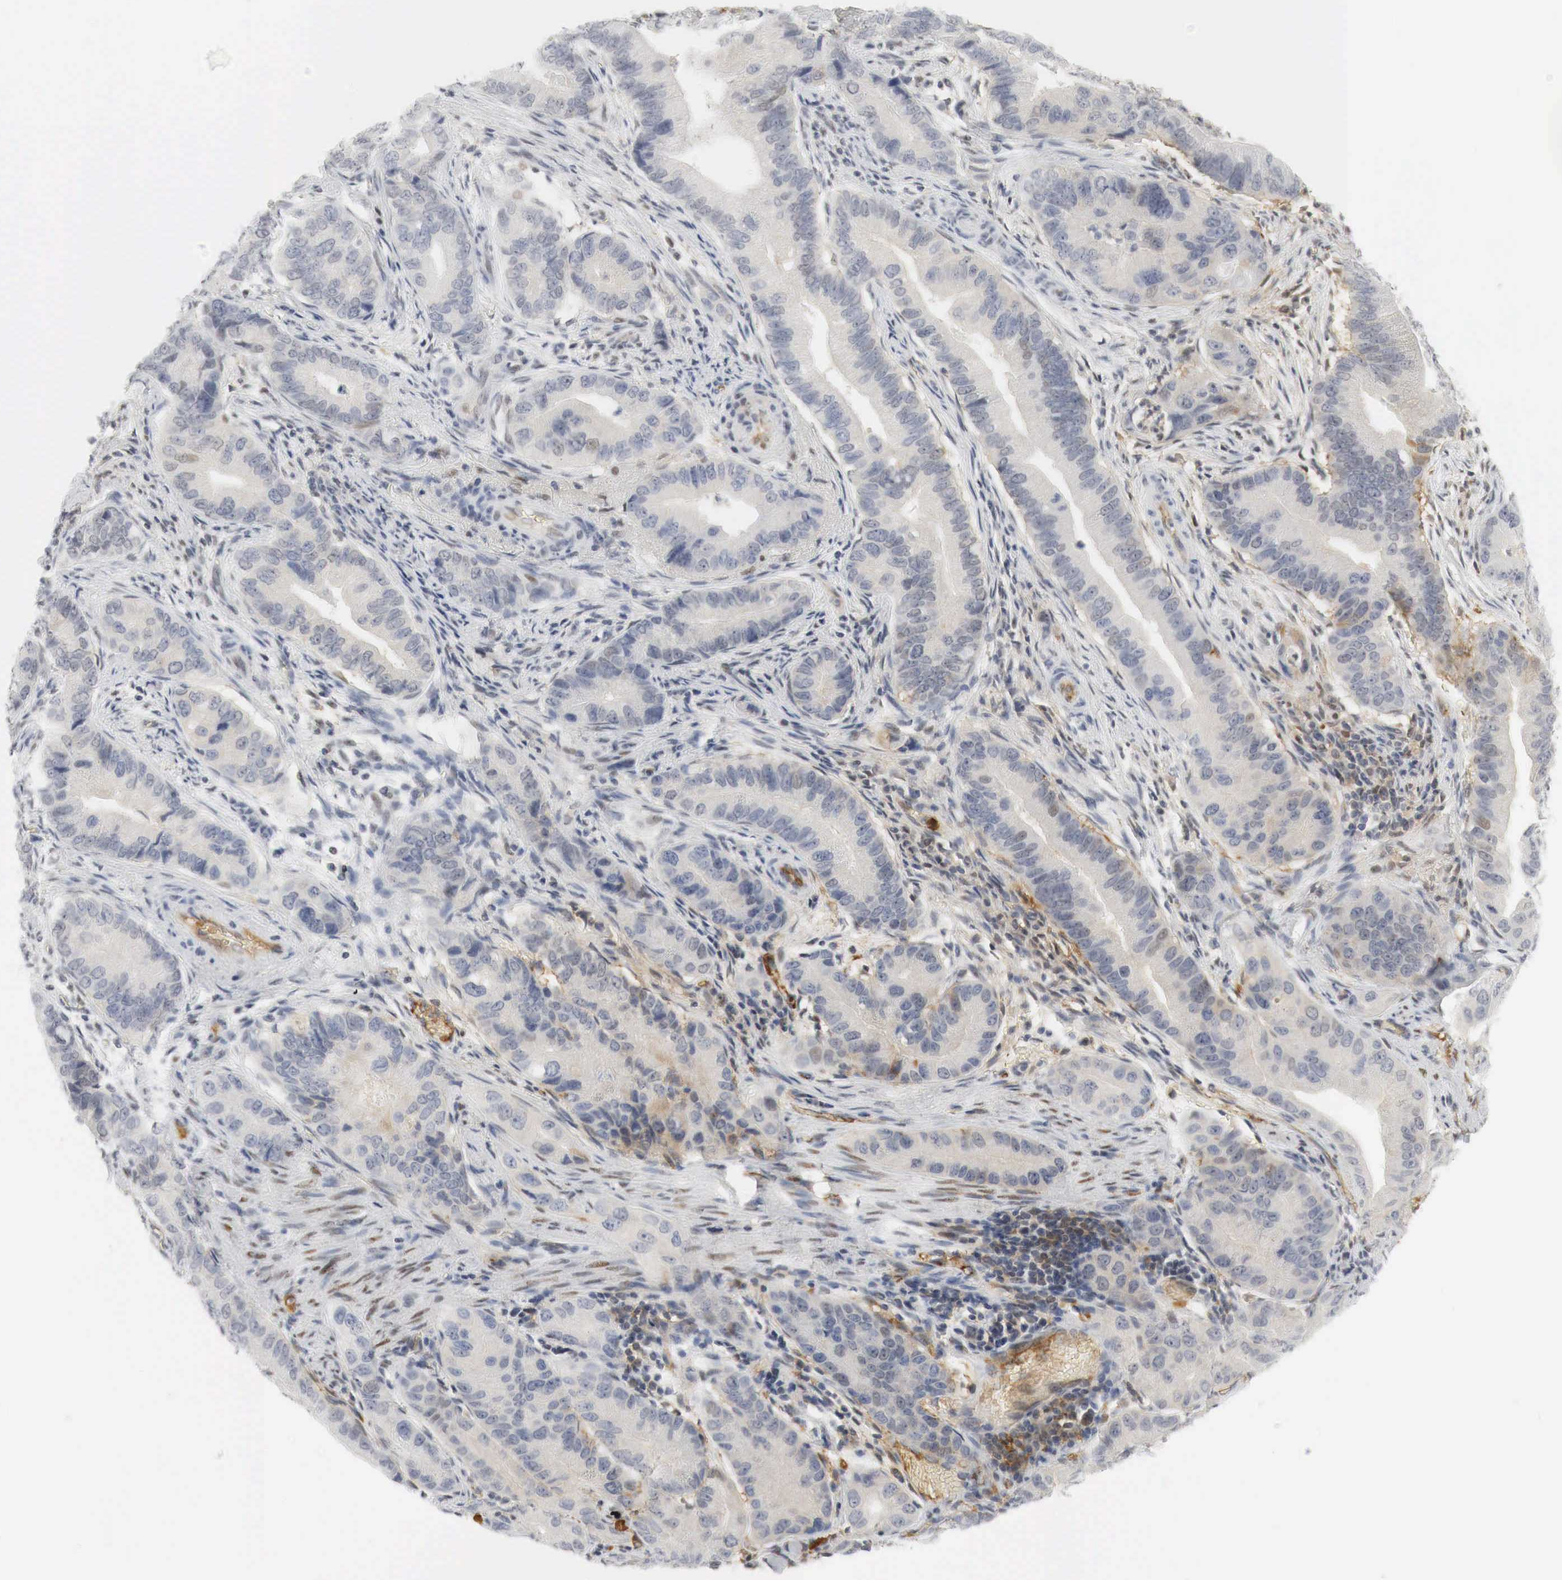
{"staining": {"intensity": "weak", "quantity": "<25%", "location": "cytoplasmic/membranous,nuclear"}, "tissue": "pancreatic cancer", "cell_type": "Tumor cells", "image_type": "cancer", "snomed": [{"axis": "morphology", "description": "Adenocarcinoma, NOS"}, {"axis": "topography", "description": "Pancreas"}, {"axis": "topography", "description": "Stomach, upper"}], "caption": "Human pancreatic adenocarcinoma stained for a protein using immunohistochemistry demonstrates no staining in tumor cells.", "gene": "MYC", "patient": {"sex": "male", "age": 77}}